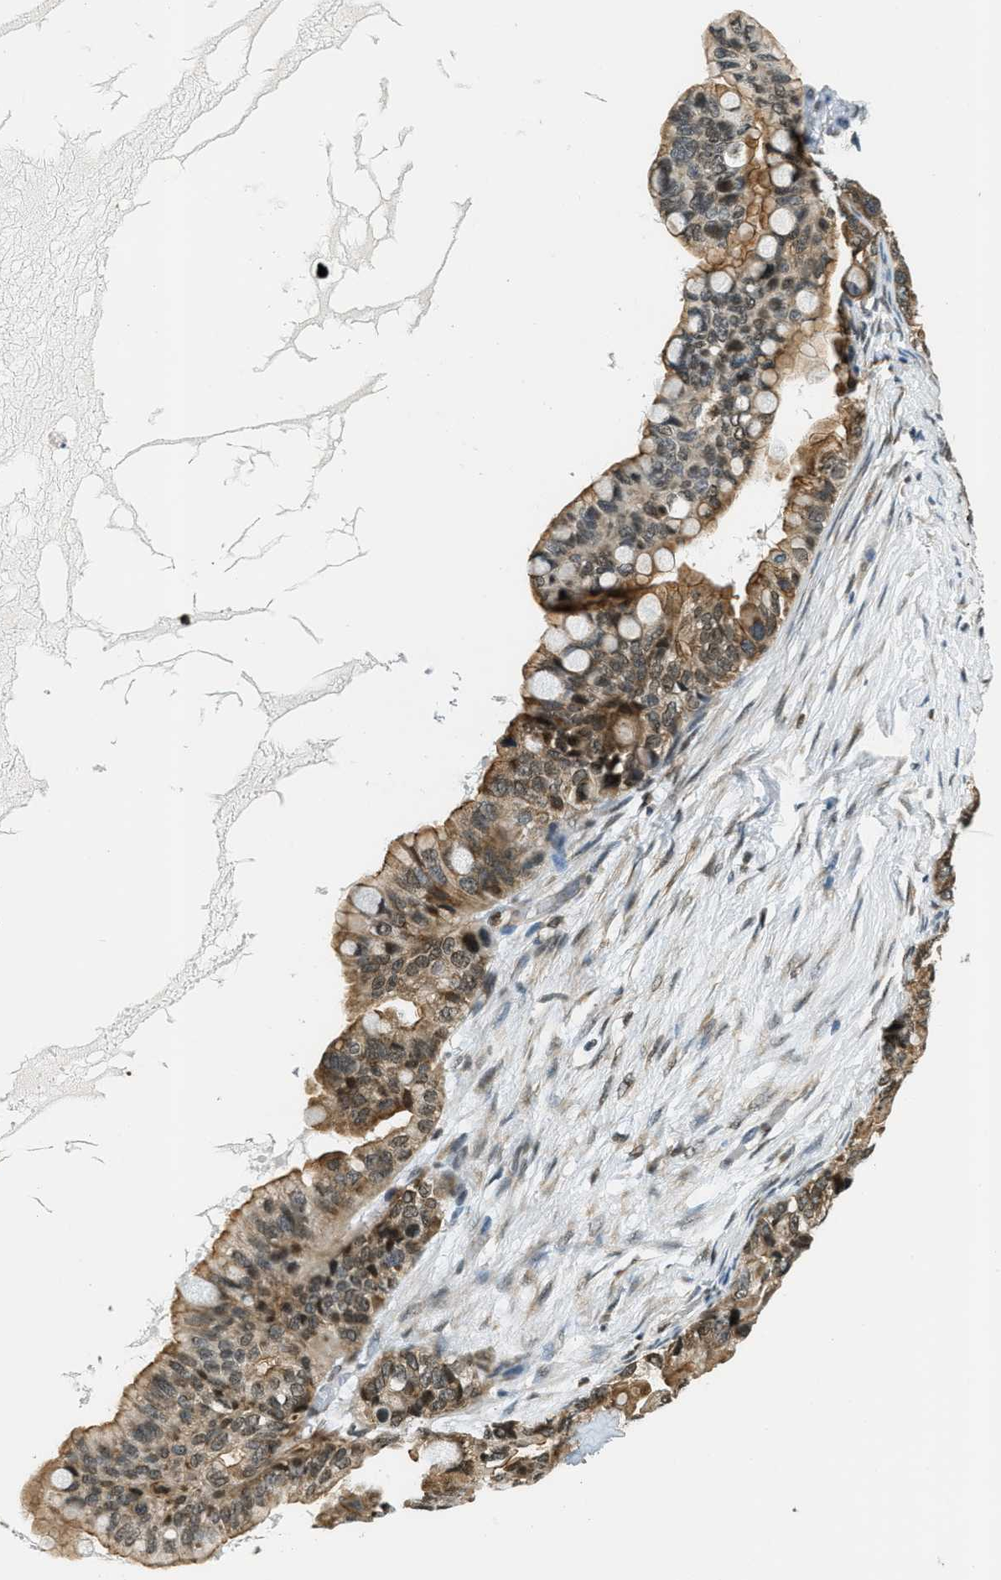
{"staining": {"intensity": "moderate", "quantity": "25%-75%", "location": "cytoplasmic/membranous"}, "tissue": "ovarian cancer", "cell_type": "Tumor cells", "image_type": "cancer", "snomed": [{"axis": "morphology", "description": "Cystadenocarcinoma, mucinous, NOS"}, {"axis": "topography", "description": "Ovary"}], "caption": "Ovarian mucinous cystadenocarcinoma stained with IHC demonstrates moderate cytoplasmic/membranous staining in about 25%-75% of tumor cells.", "gene": "RAB11FIP1", "patient": {"sex": "female", "age": 80}}